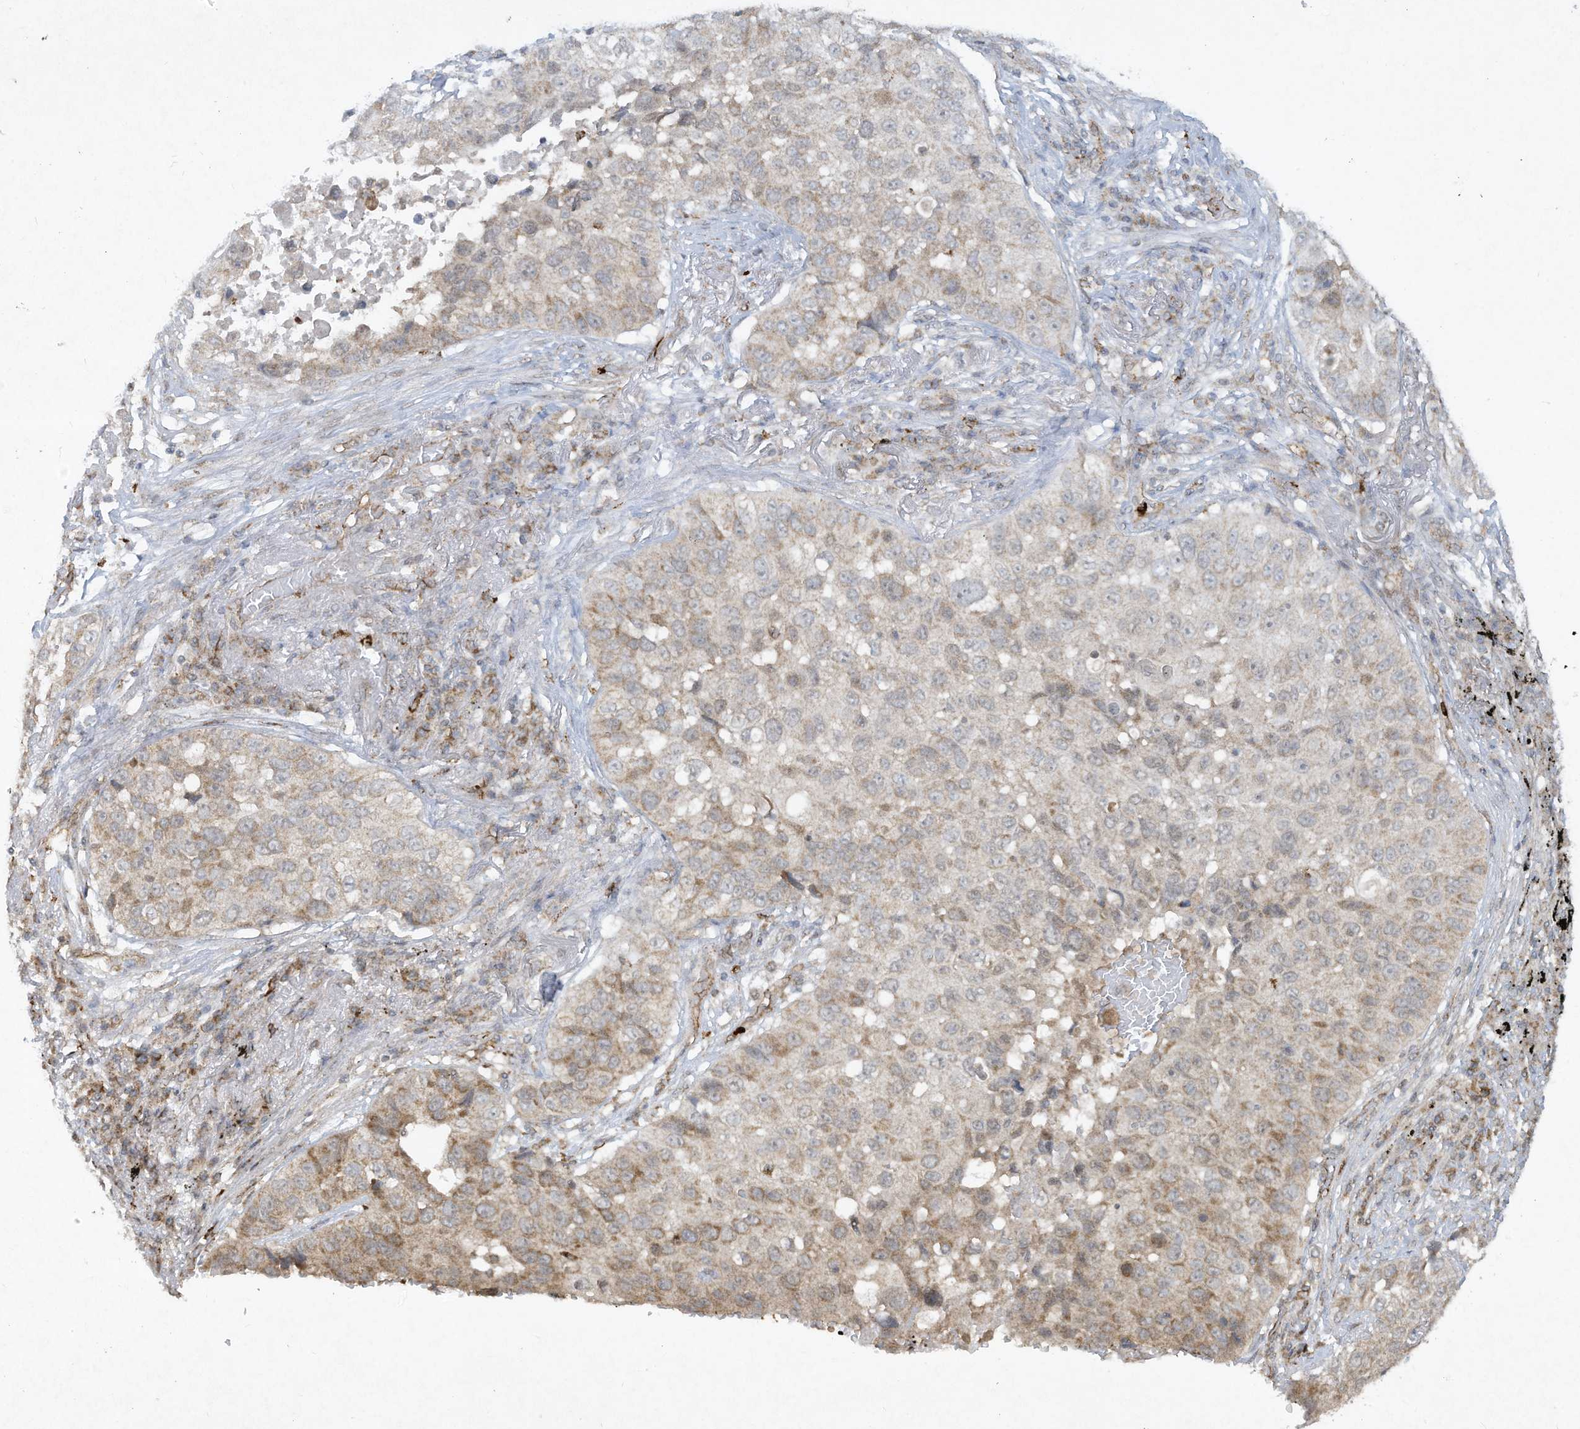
{"staining": {"intensity": "moderate", "quantity": "25%-75%", "location": "cytoplasmic/membranous"}, "tissue": "lung cancer", "cell_type": "Tumor cells", "image_type": "cancer", "snomed": [{"axis": "morphology", "description": "Squamous cell carcinoma, NOS"}, {"axis": "topography", "description": "Lung"}], "caption": "Brown immunohistochemical staining in squamous cell carcinoma (lung) exhibits moderate cytoplasmic/membranous positivity in approximately 25%-75% of tumor cells.", "gene": "CHRNA4", "patient": {"sex": "male", "age": 57}}